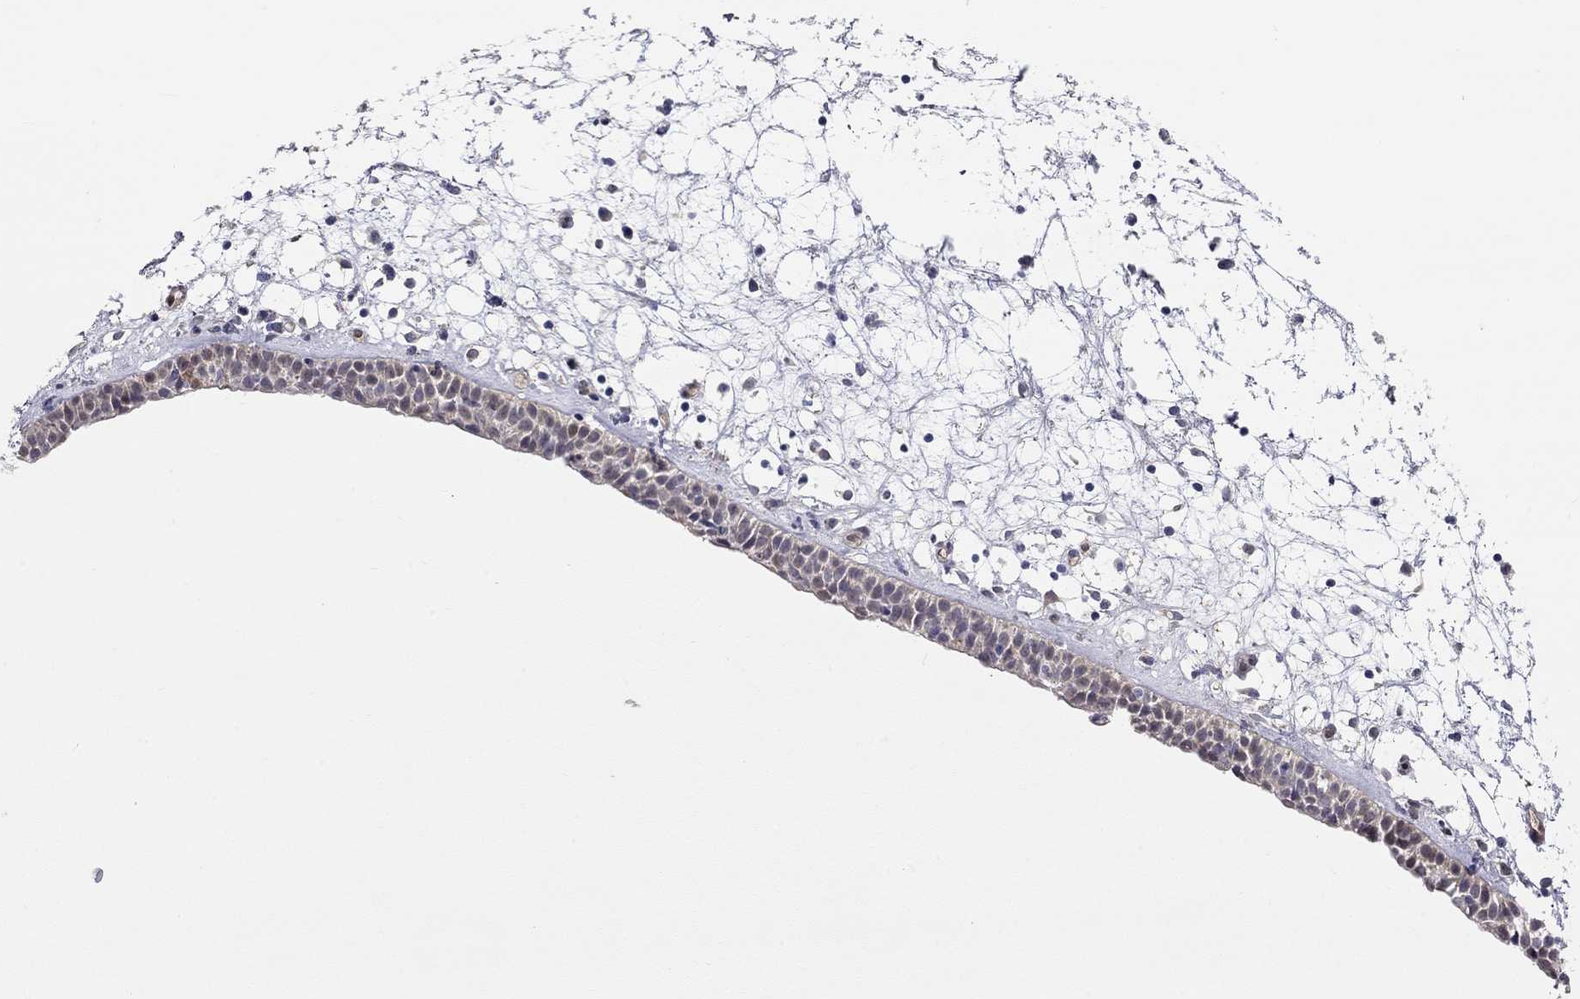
{"staining": {"intensity": "negative", "quantity": "none", "location": "none"}, "tissue": "nasopharynx", "cell_type": "Respiratory epithelial cells", "image_type": "normal", "snomed": [{"axis": "morphology", "description": "Normal tissue, NOS"}, {"axis": "morphology", "description": "Polyp, NOS"}, {"axis": "topography", "description": "Nasopharynx"}], "caption": "High power microscopy photomicrograph of an IHC micrograph of unremarkable nasopharynx, revealing no significant expression in respiratory epithelial cells.", "gene": "PAPSS2", "patient": {"sex": "female", "age": 56}}